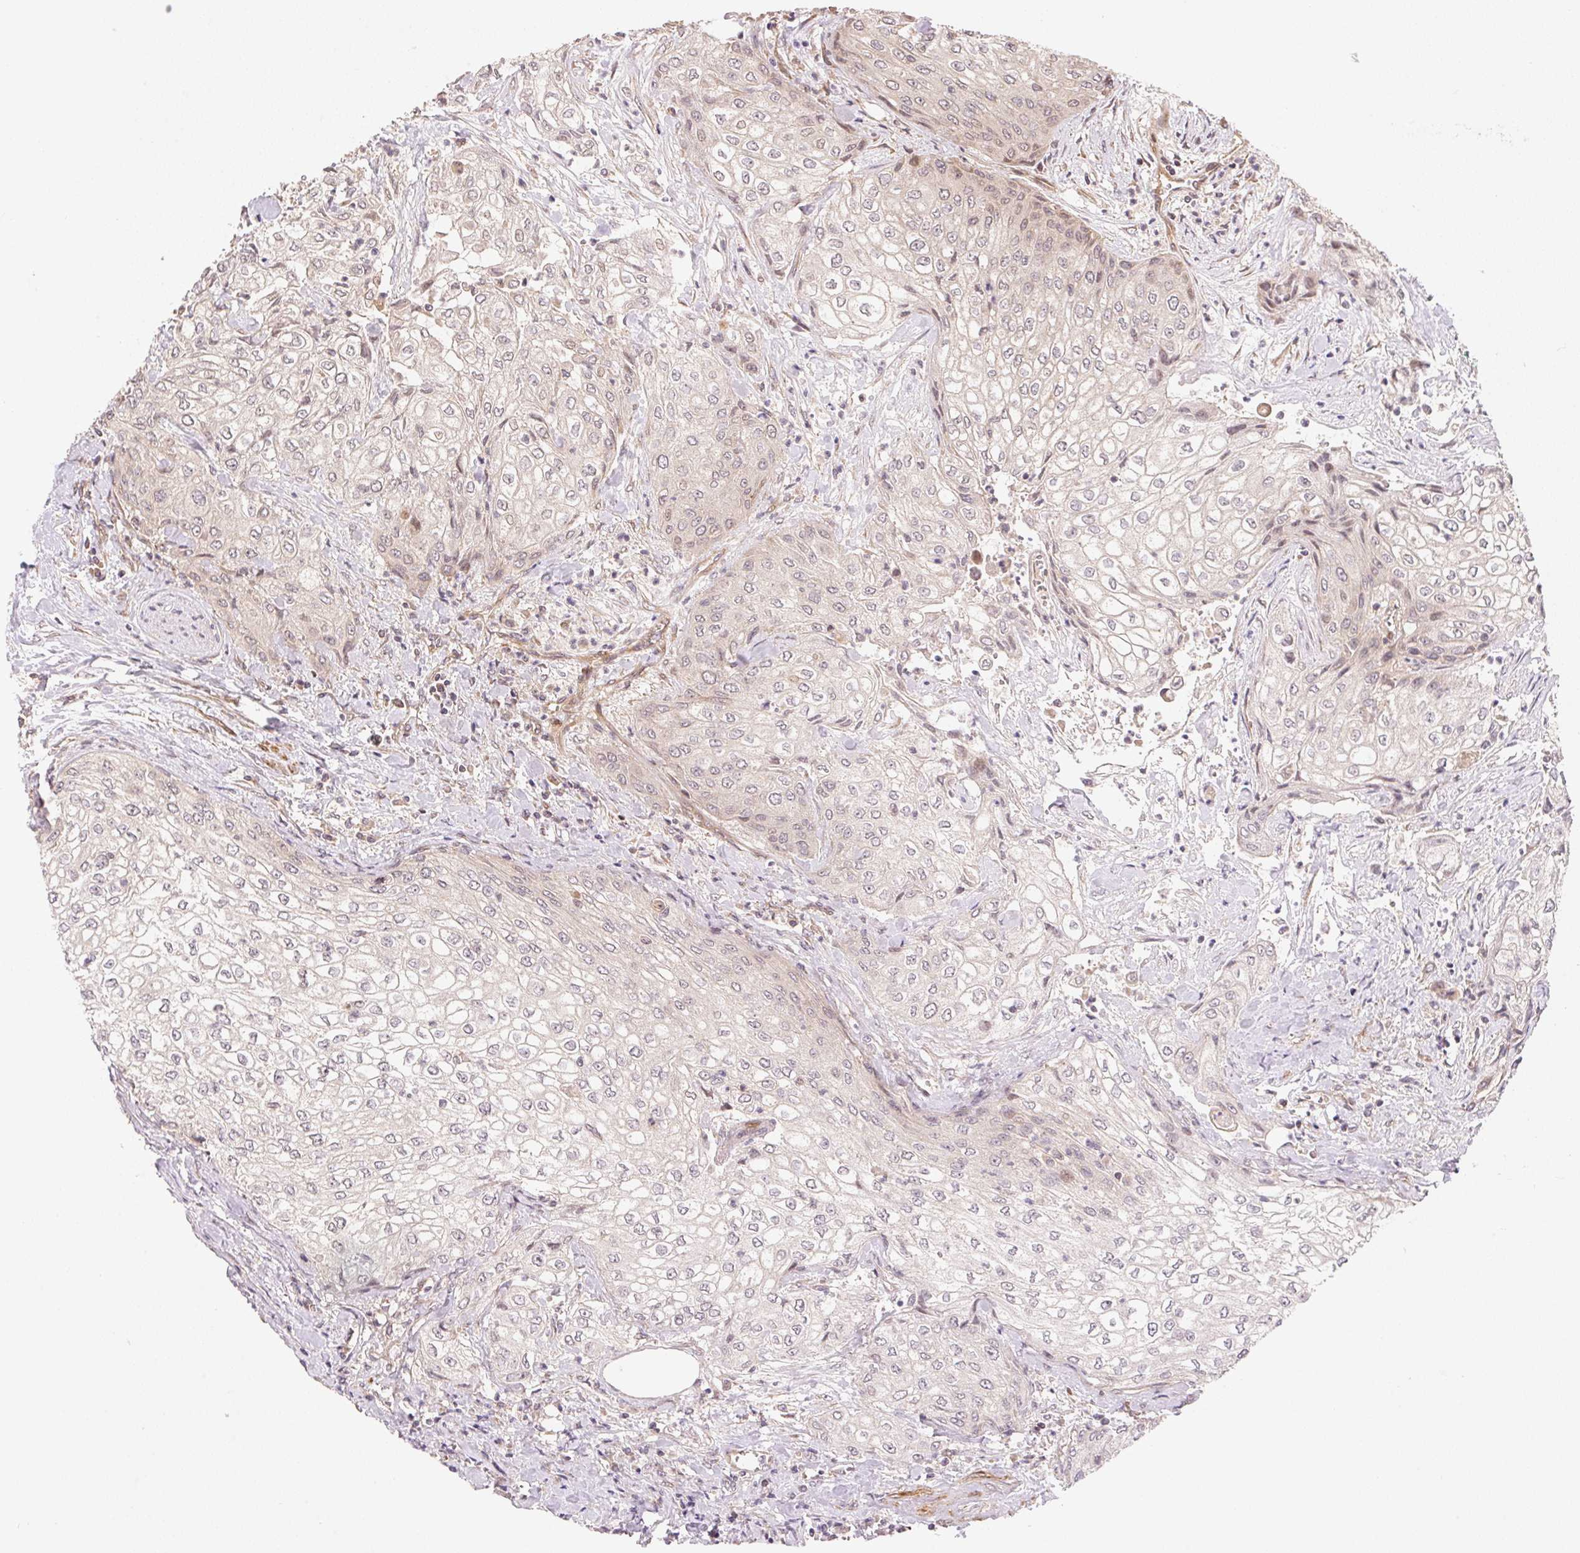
{"staining": {"intensity": "negative", "quantity": "none", "location": "none"}, "tissue": "urothelial cancer", "cell_type": "Tumor cells", "image_type": "cancer", "snomed": [{"axis": "morphology", "description": "Urothelial carcinoma, High grade"}, {"axis": "topography", "description": "Urinary bladder"}], "caption": "A high-resolution image shows immunohistochemistry (IHC) staining of urothelial carcinoma (high-grade), which shows no significant positivity in tumor cells.", "gene": "TNIP2", "patient": {"sex": "male", "age": 62}}